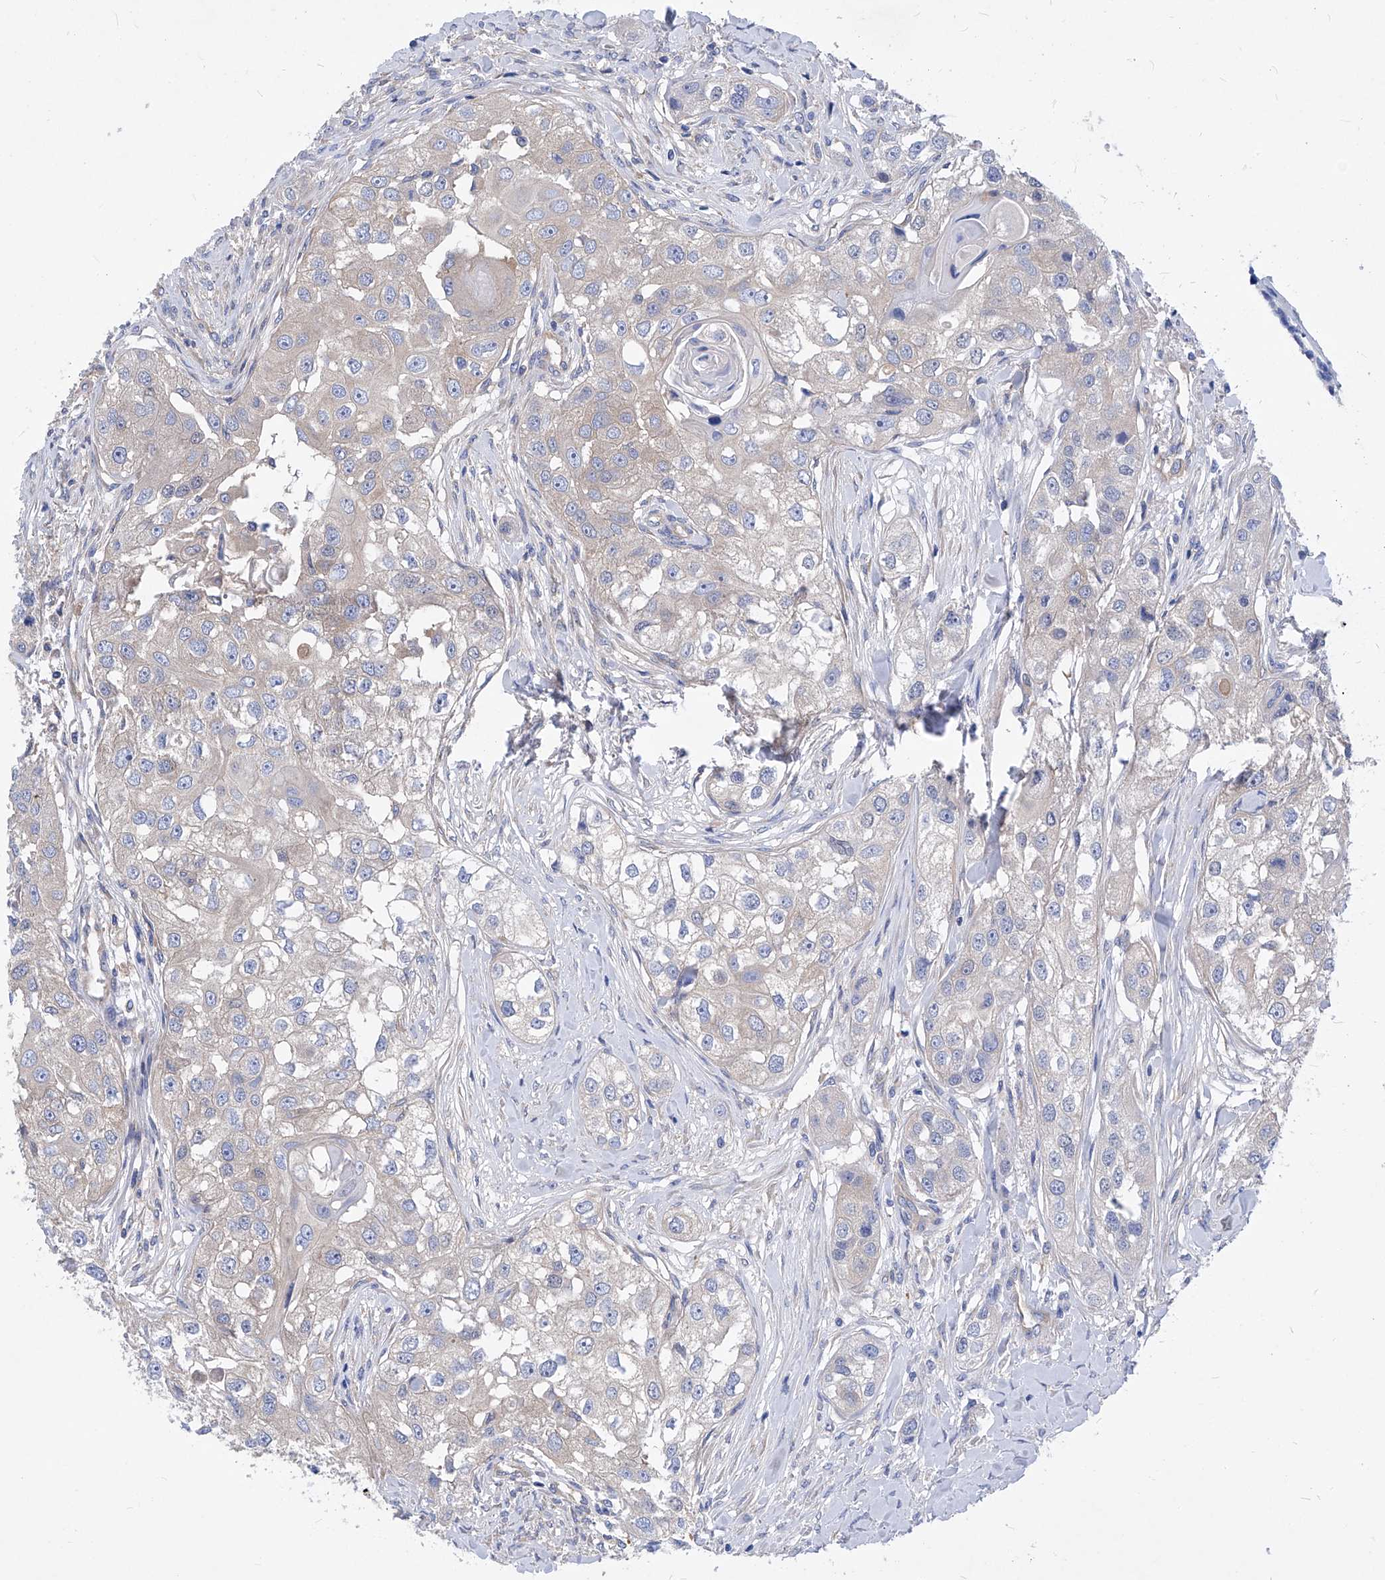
{"staining": {"intensity": "negative", "quantity": "none", "location": "none"}, "tissue": "head and neck cancer", "cell_type": "Tumor cells", "image_type": "cancer", "snomed": [{"axis": "morphology", "description": "Normal tissue, NOS"}, {"axis": "morphology", "description": "Squamous cell carcinoma, NOS"}, {"axis": "topography", "description": "Skeletal muscle"}, {"axis": "topography", "description": "Head-Neck"}], "caption": "IHC micrograph of human squamous cell carcinoma (head and neck) stained for a protein (brown), which reveals no staining in tumor cells.", "gene": "XPNPEP1", "patient": {"sex": "male", "age": 51}}